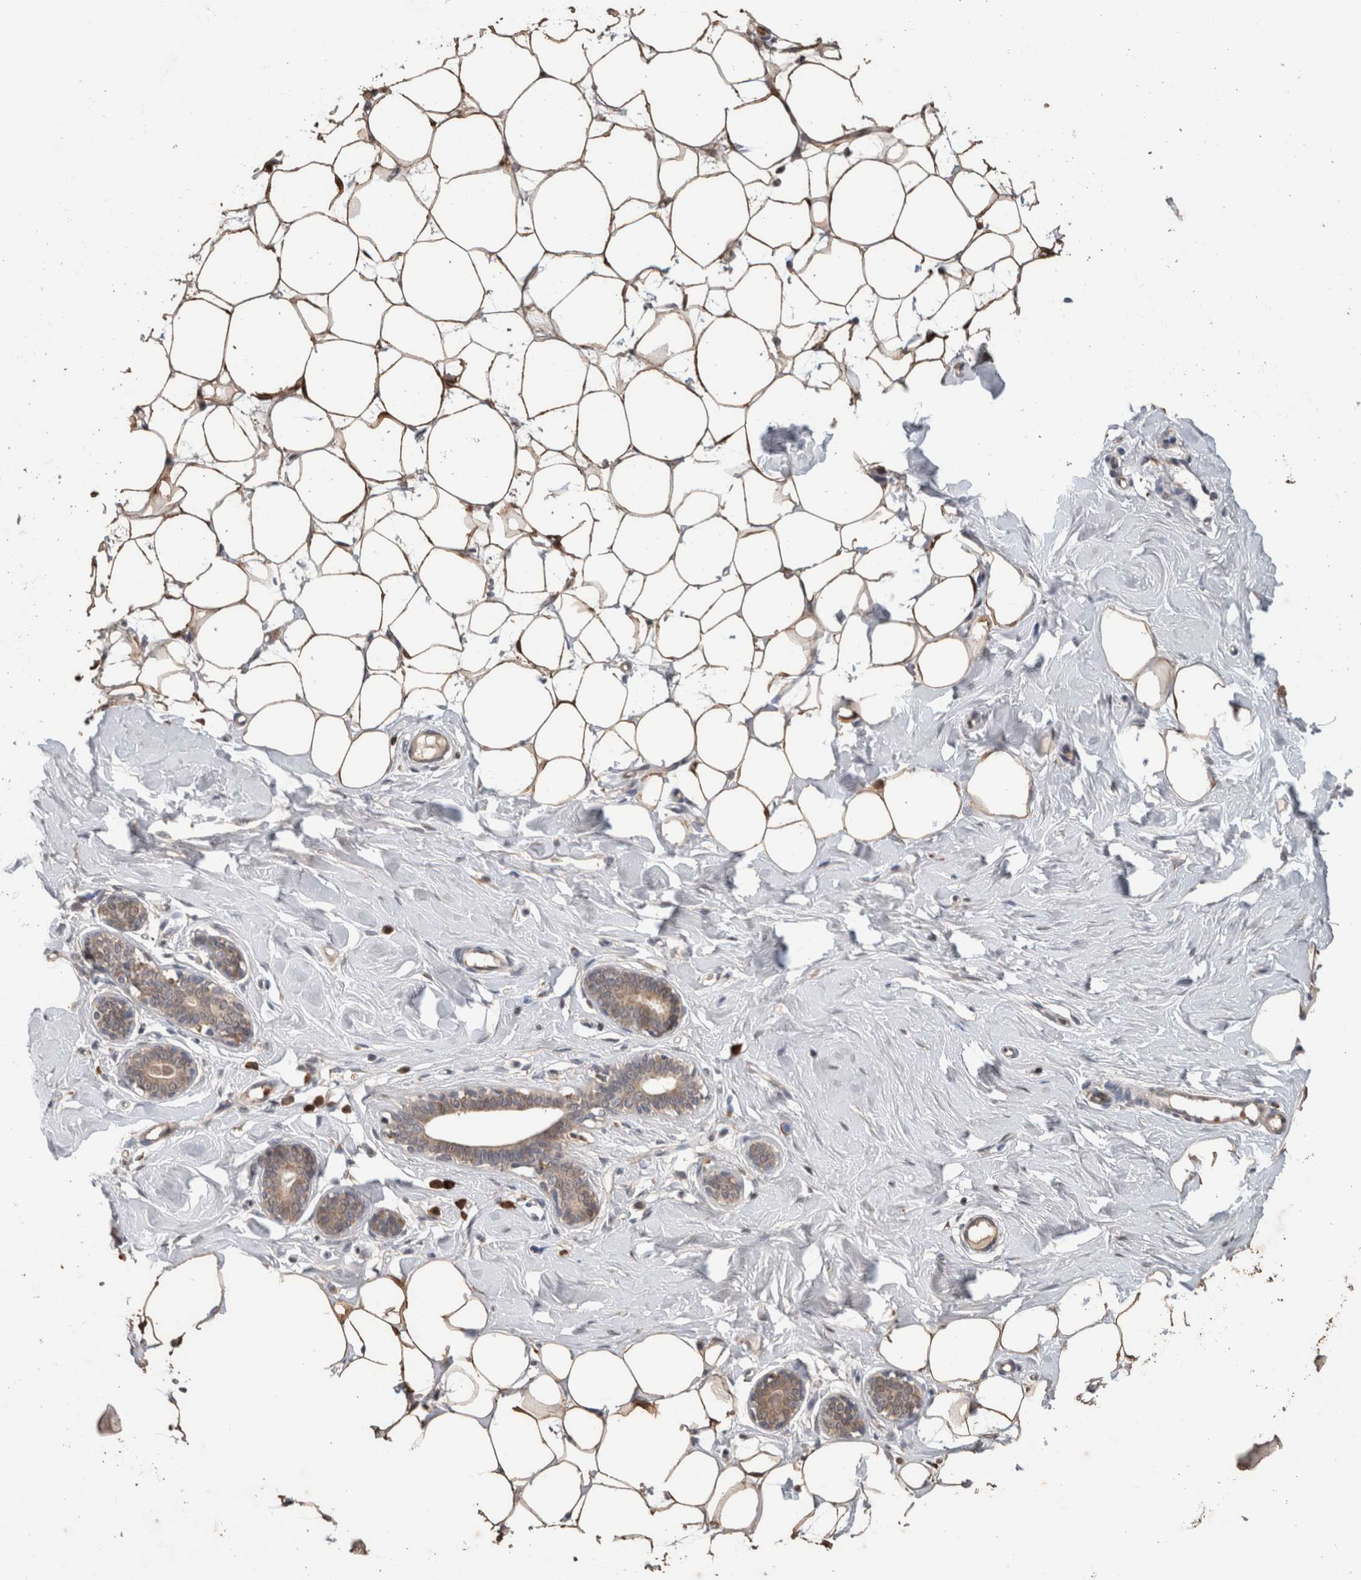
{"staining": {"intensity": "moderate", "quantity": ">75%", "location": "cytoplasmic/membranous"}, "tissue": "breast", "cell_type": "Adipocytes", "image_type": "normal", "snomed": [{"axis": "morphology", "description": "Normal tissue, NOS"}, {"axis": "topography", "description": "Breast"}], "caption": "This micrograph demonstrates immunohistochemistry (IHC) staining of unremarkable human breast, with medium moderate cytoplasmic/membranous expression in about >75% of adipocytes.", "gene": "ADGRL3", "patient": {"sex": "female", "age": 23}}